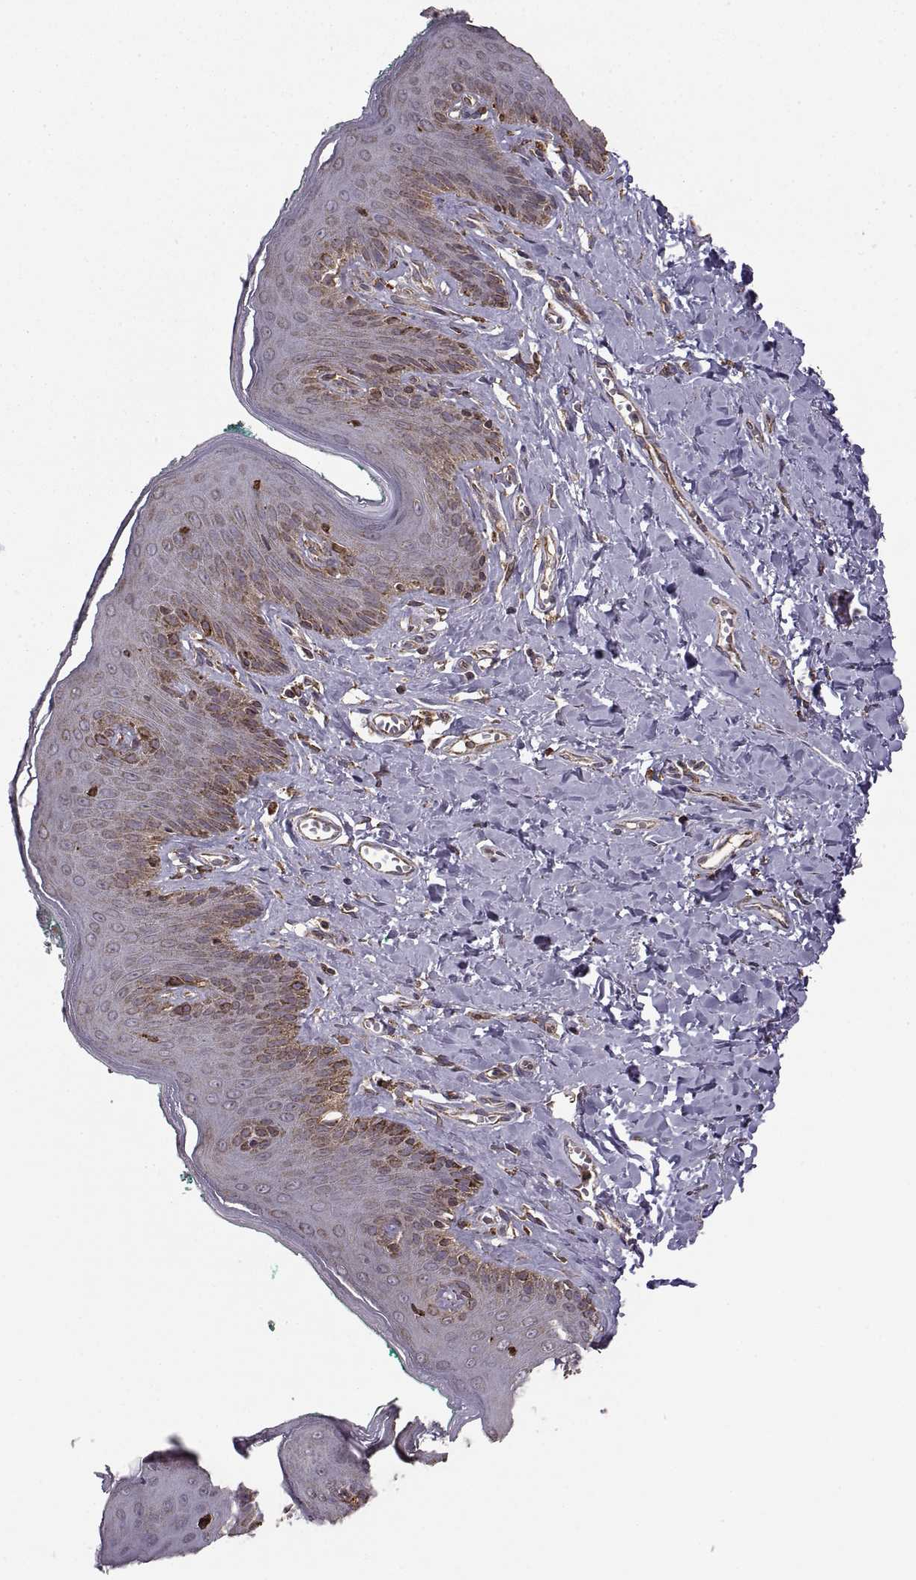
{"staining": {"intensity": "strong", "quantity": "<25%", "location": "cytoplasmic/membranous"}, "tissue": "skin", "cell_type": "Epidermal cells", "image_type": "normal", "snomed": [{"axis": "morphology", "description": "Normal tissue, NOS"}, {"axis": "topography", "description": "Vulva"}], "caption": "Immunohistochemistry (IHC) staining of unremarkable skin, which displays medium levels of strong cytoplasmic/membranous expression in about <25% of epidermal cells indicating strong cytoplasmic/membranous protein staining. The staining was performed using DAB (3,3'-diaminobenzidine) (brown) for protein detection and nuclei were counterstained in hematoxylin (blue).", "gene": "PDIA3", "patient": {"sex": "female", "age": 66}}